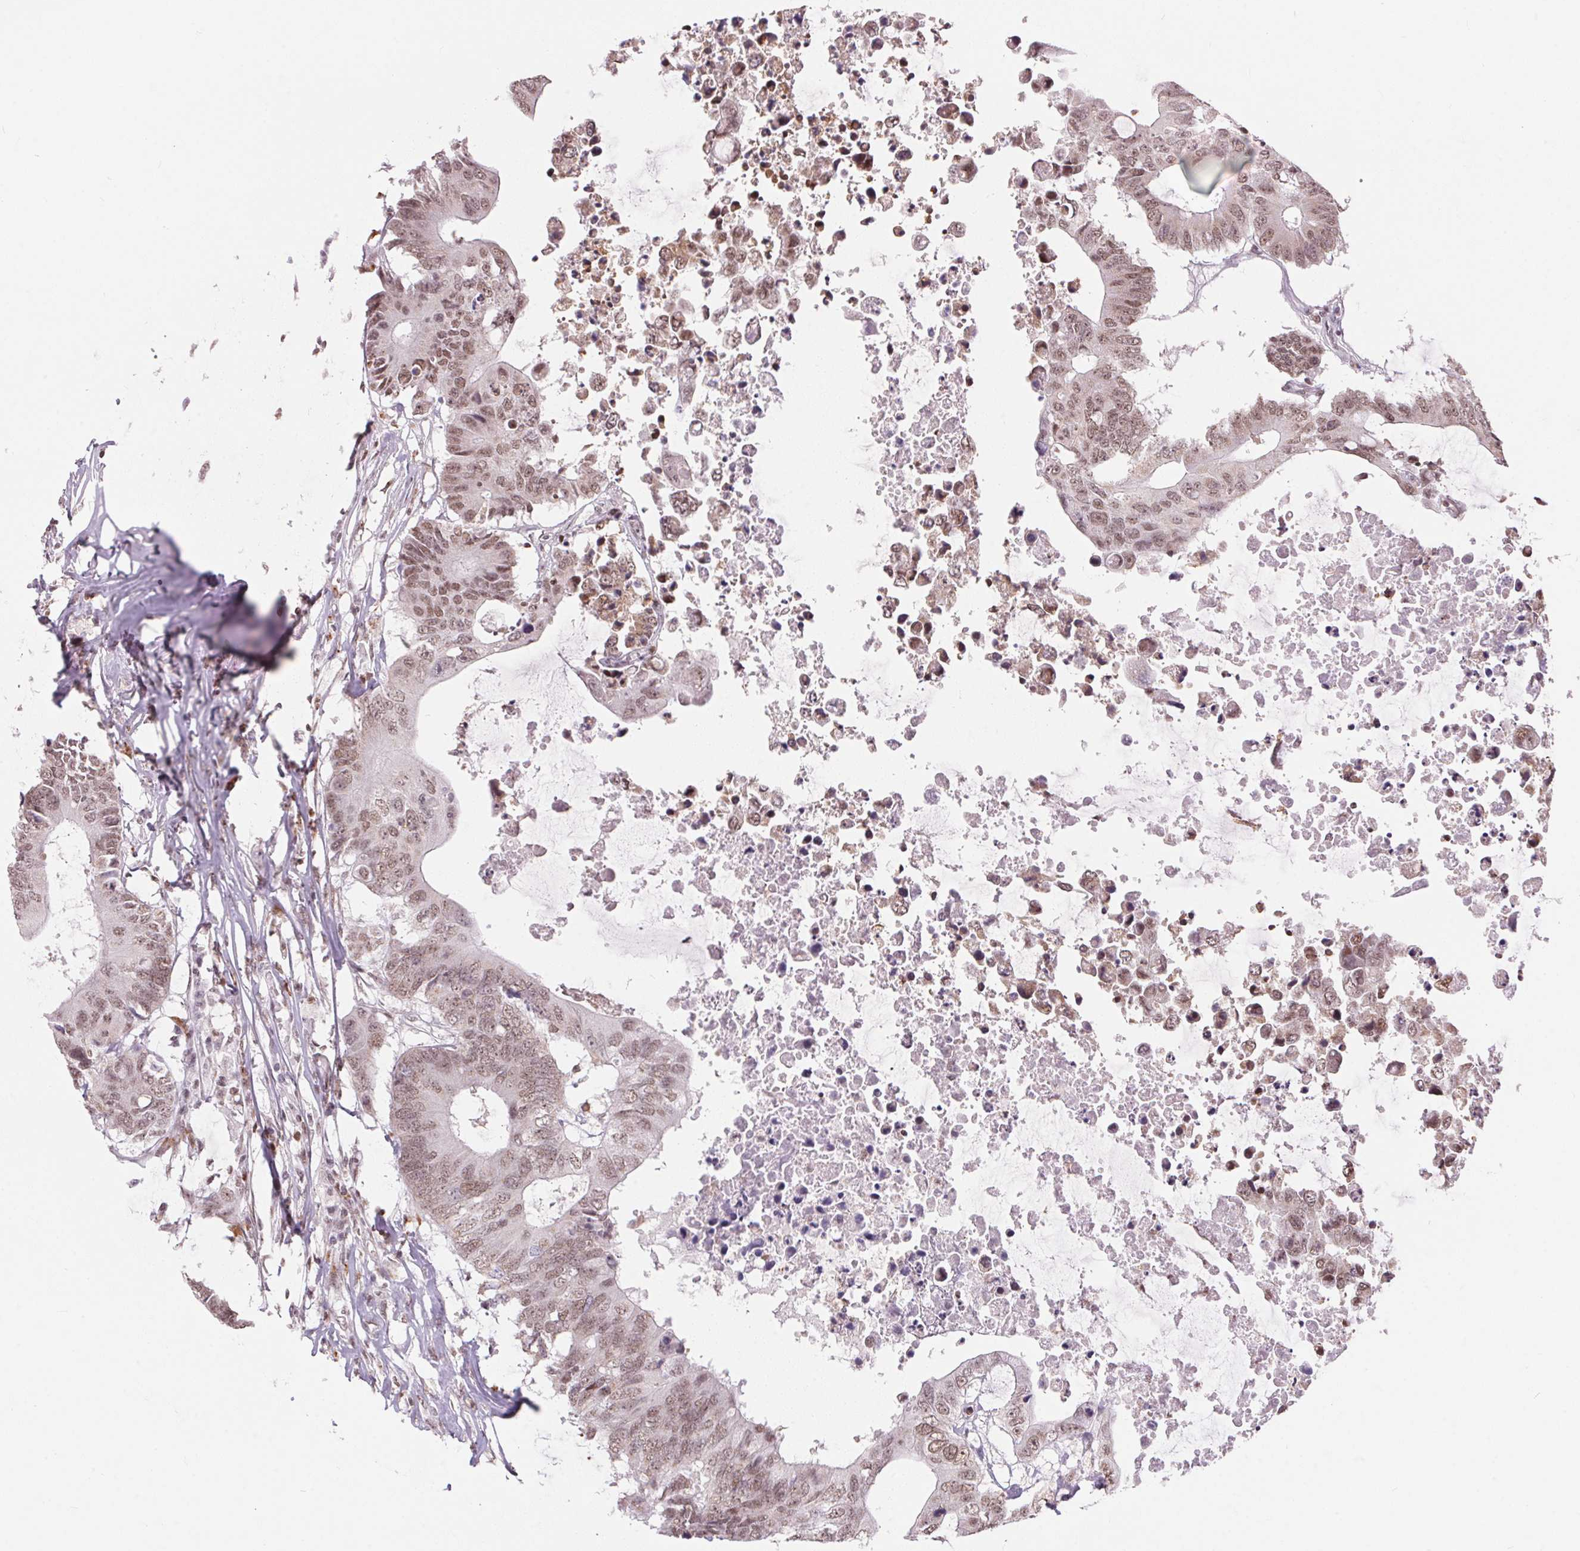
{"staining": {"intensity": "moderate", "quantity": ">75%", "location": "nuclear"}, "tissue": "colorectal cancer", "cell_type": "Tumor cells", "image_type": "cancer", "snomed": [{"axis": "morphology", "description": "Adenocarcinoma, NOS"}, {"axis": "topography", "description": "Colon"}], "caption": "The micrograph exhibits a brown stain indicating the presence of a protein in the nuclear of tumor cells in adenocarcinoma (colorectal).", "gene": "NFE2L1", "patient": {"sex": "male", "age": 71}}